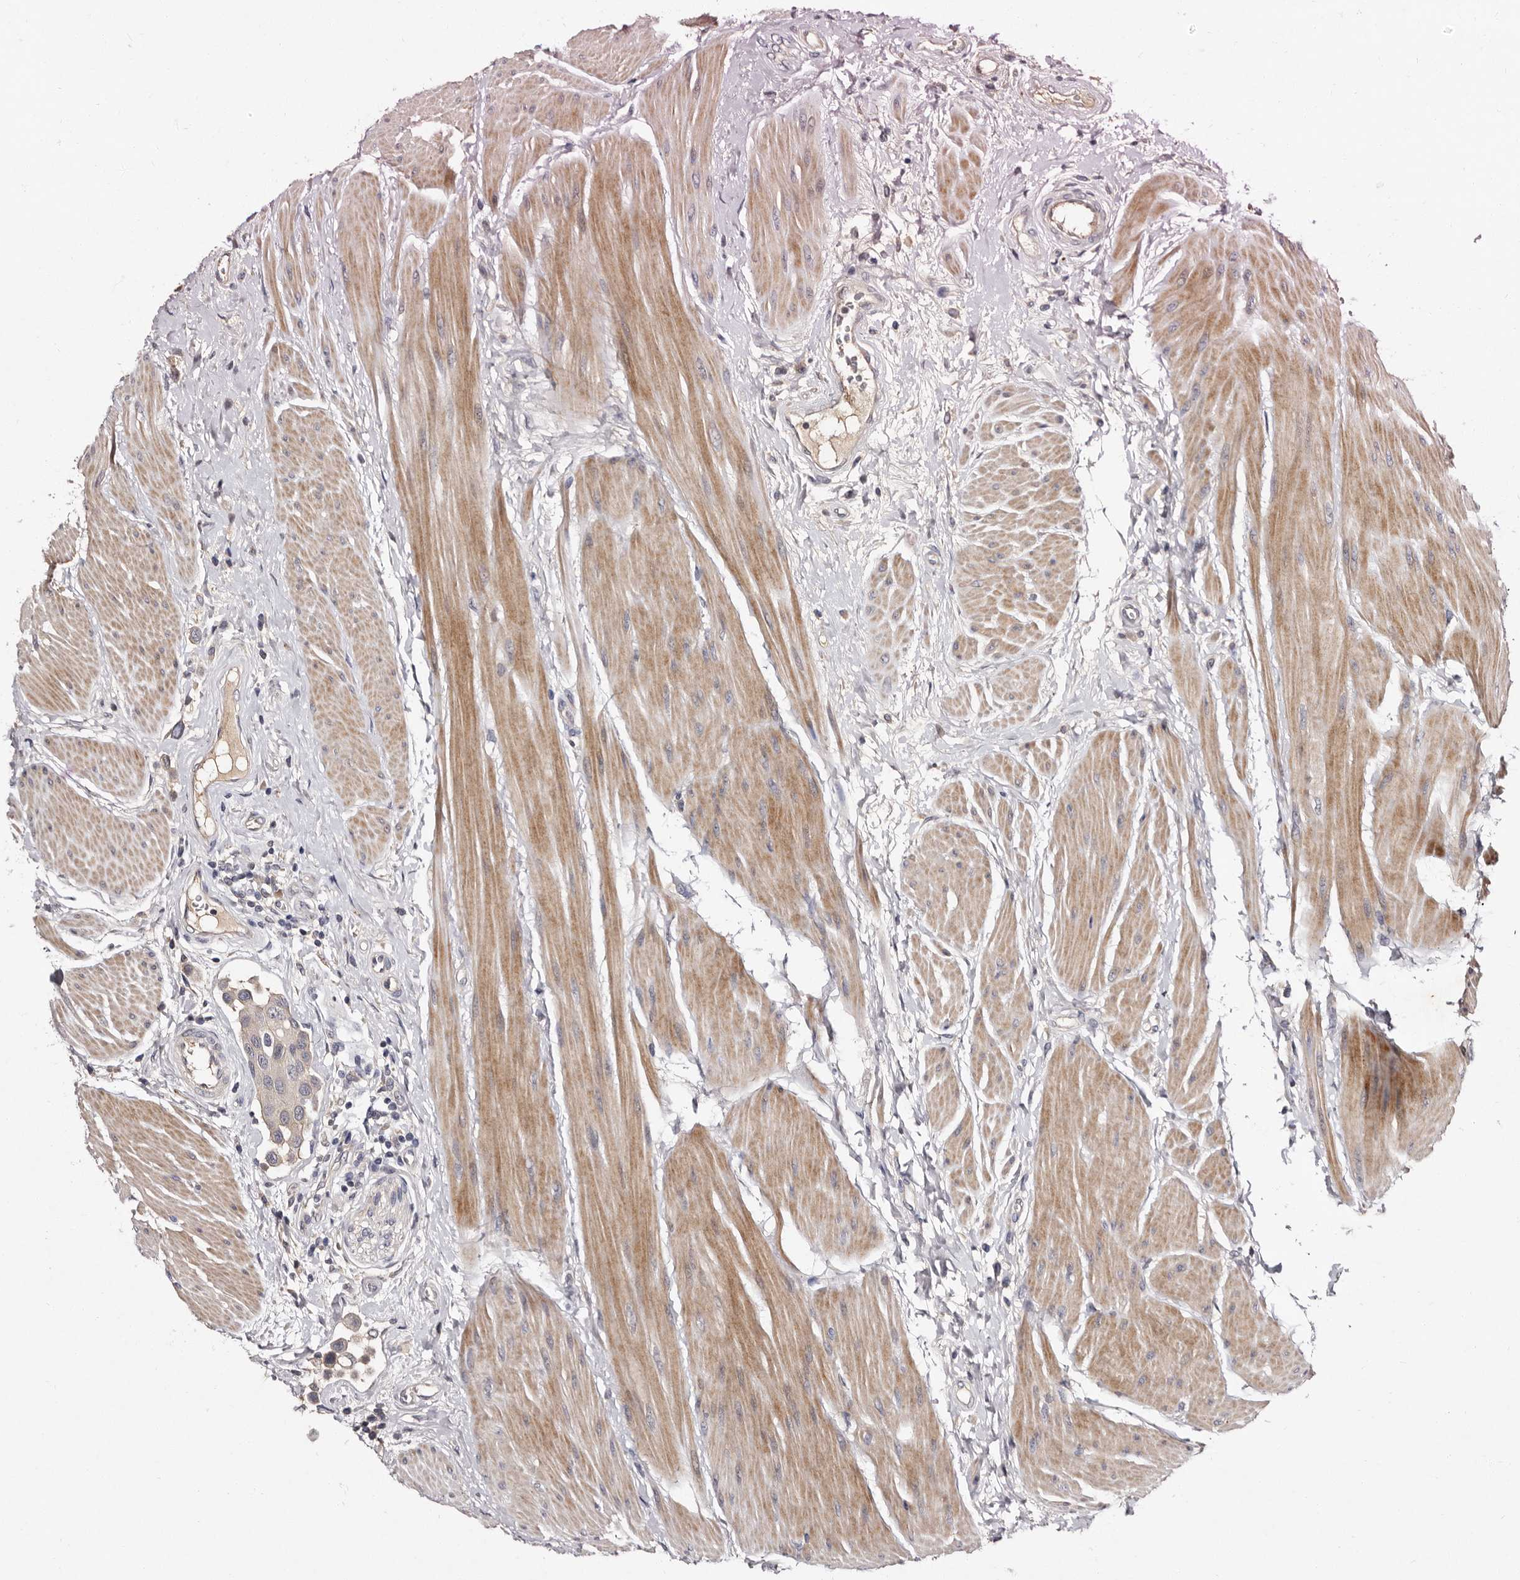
{"staining": {"intensity": "negative", "quantity": "none", "location": "none"}, "tissue": "urothelial cancer", "cell_type": "Tumor cells", "image_type": "cancer", "snomed": [{"axis": "morphology", "description": "Urothelial carcinoma, High grade"}, {"axis": "topography", "description": "Urinary bladder"}], "caption": "Tumor cells show no significant protein staining in urothelial cancer.", "gene": "LANCL2", "patient": {"sex": "male", "age": 50}}